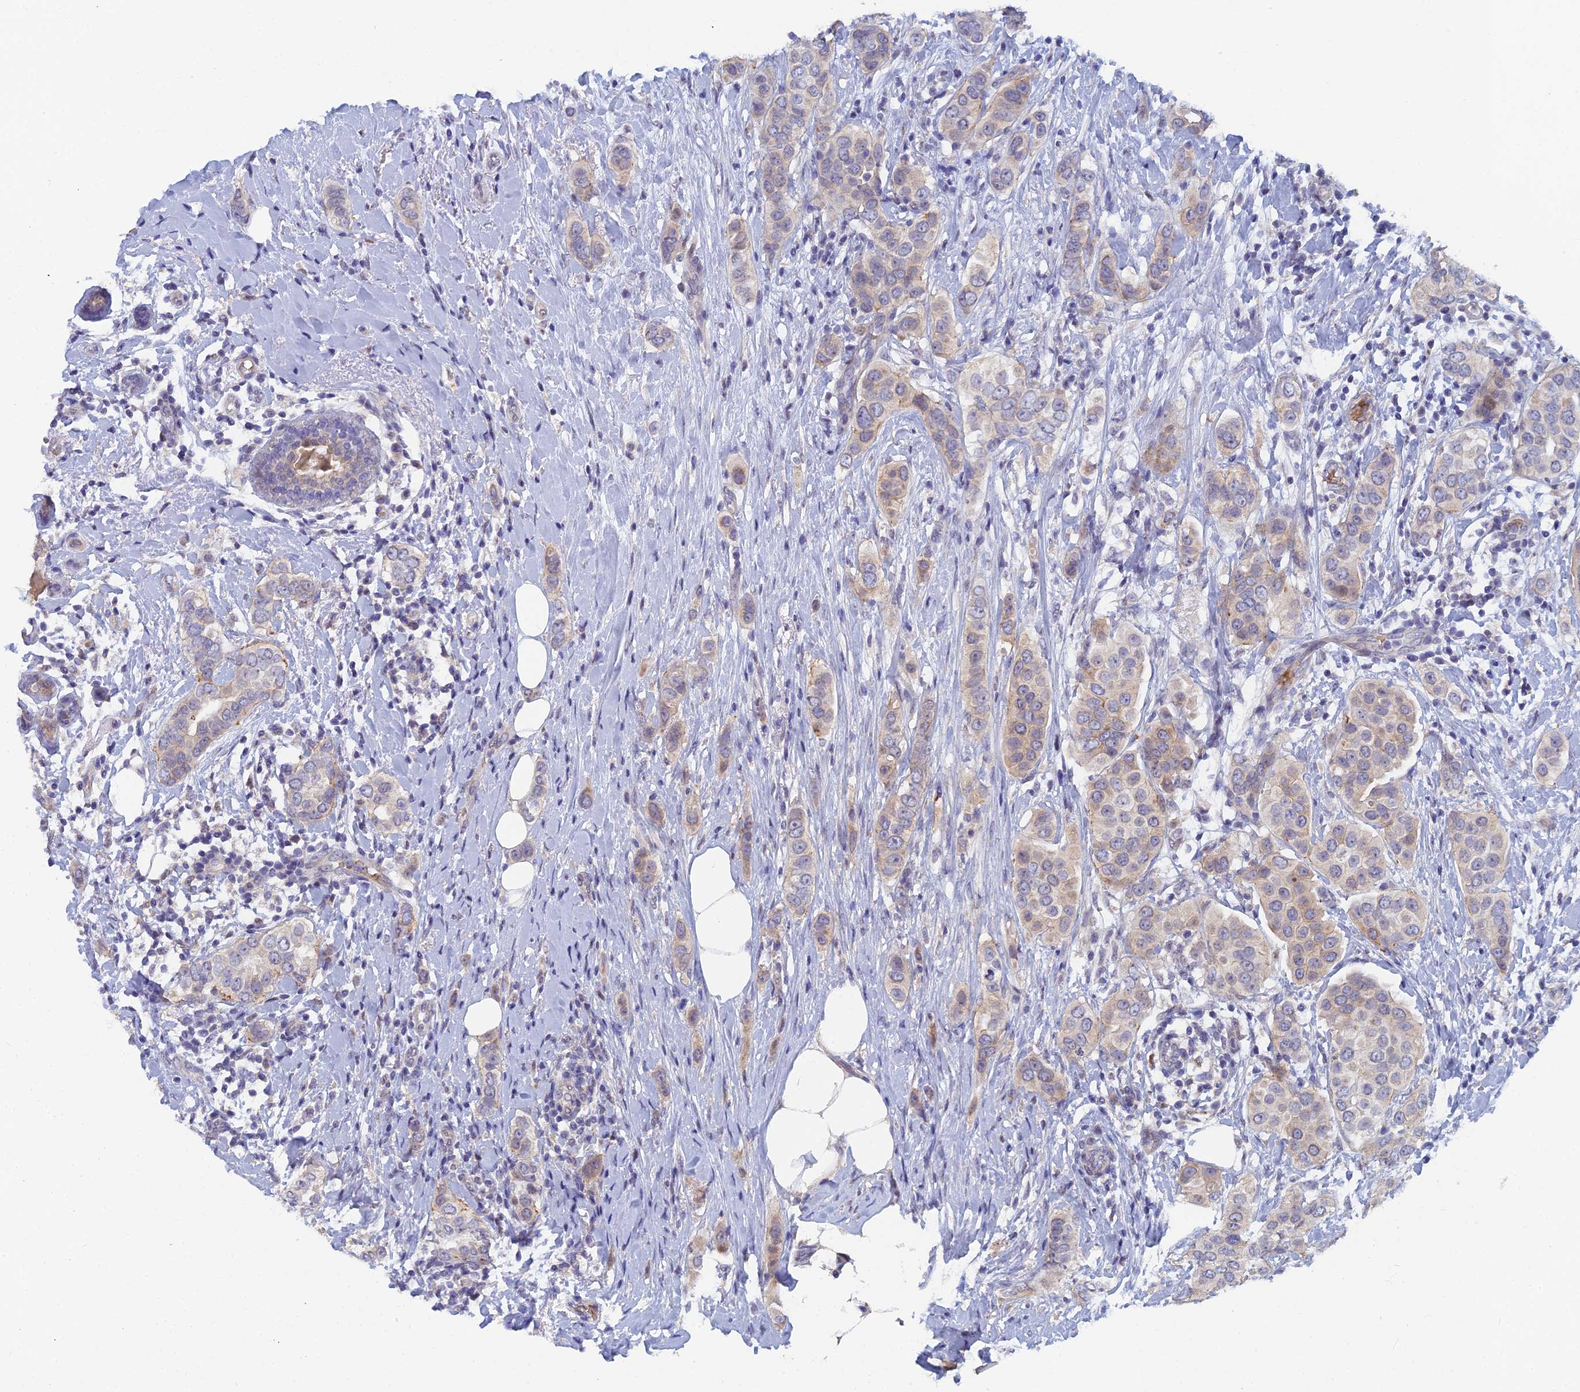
{"staining": {"intensity": "weak", "quantity": "<25%", "location": "cytoplasmic/membranous"}, "tissue": "breast cancer", "cell_type": "Tumor cells", "image_type": "cancer", "snomed": [{"axis": "morphology", "description": "Lobular carcinoma"}, {"axis": "topography", "description": "Breast"}], "caption": "Human breast lobular carcinoma stained for a protein using immunohistochemistry (IHC) demonstrates no positivity in tumor cells.", "gene": "GIPC1", "patient": {"sex": "female", "age": 51}}